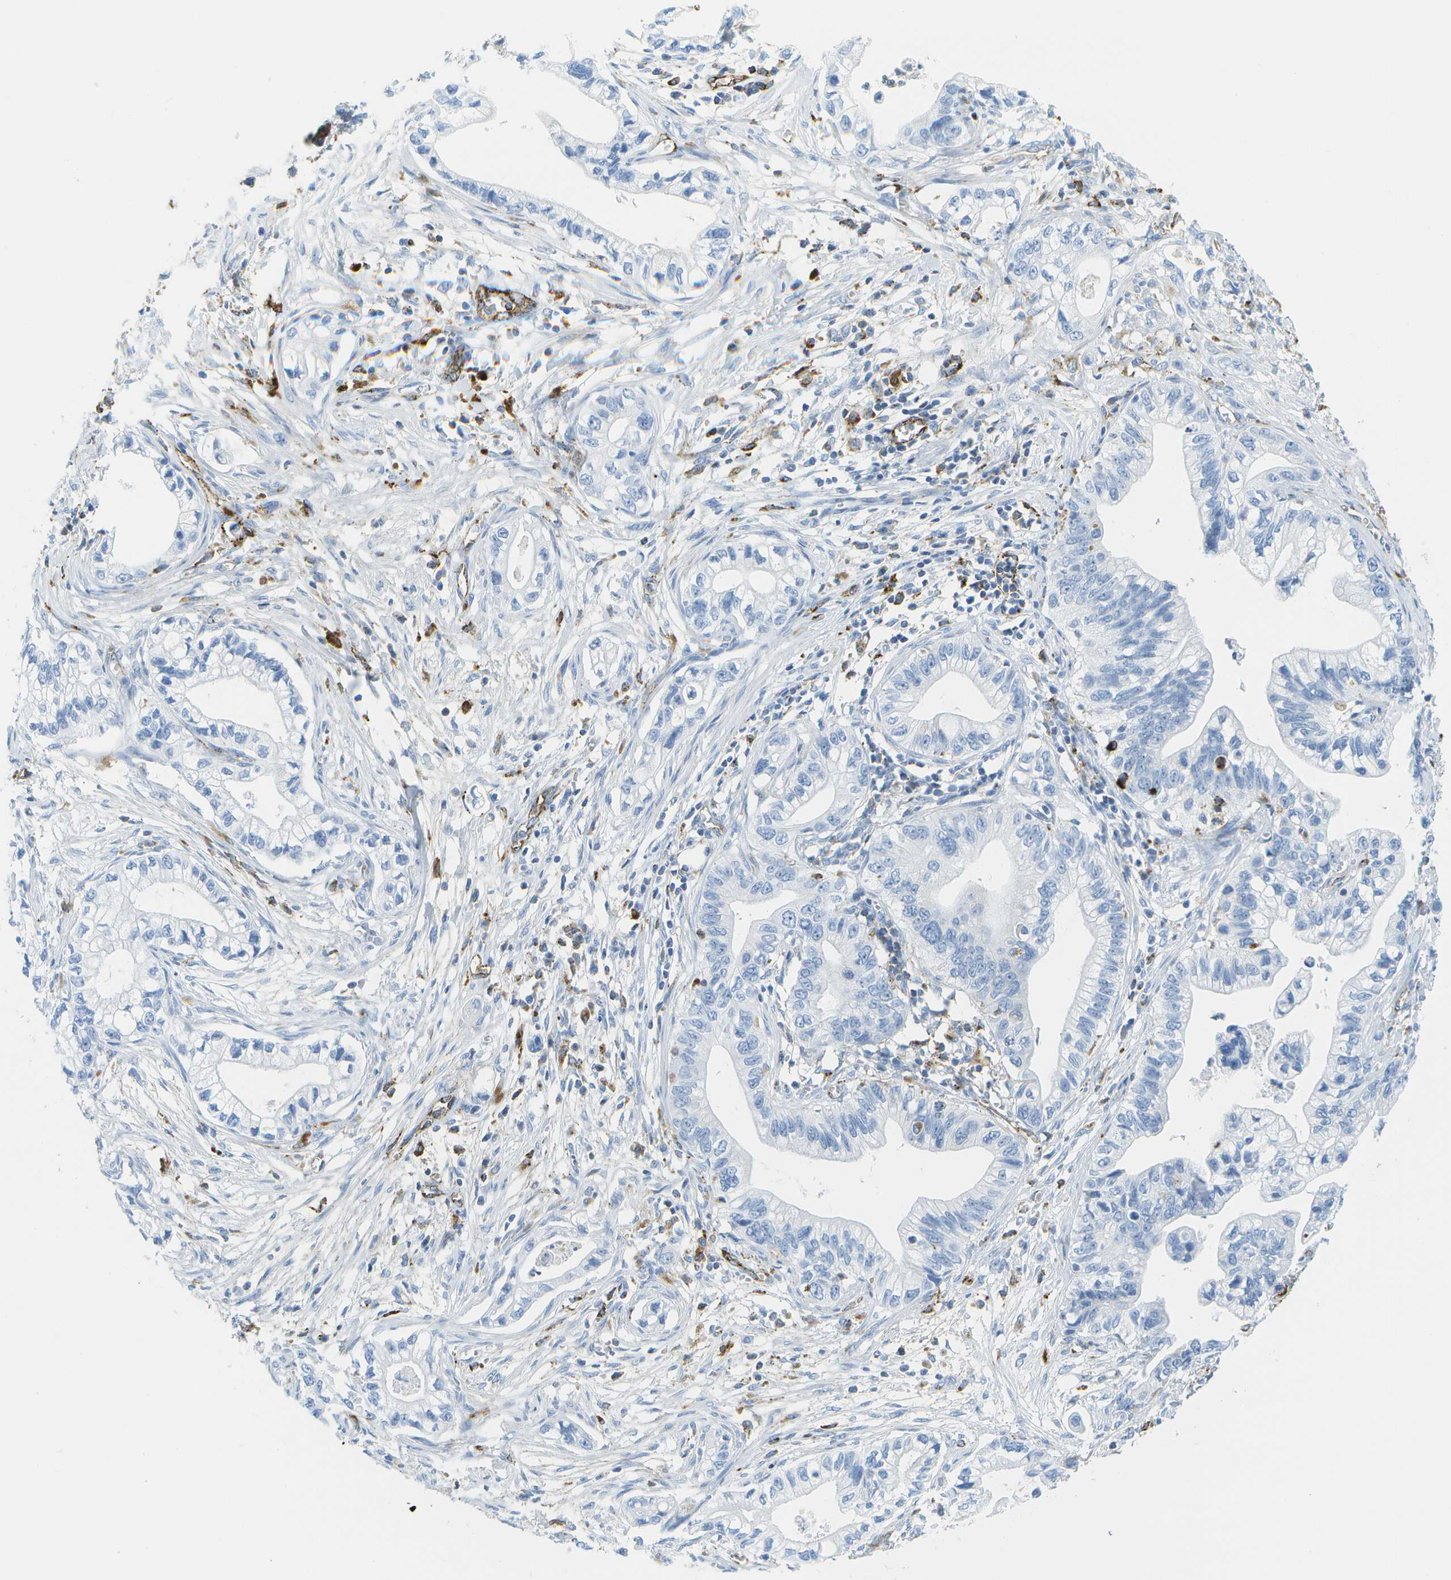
{"staining": {"intensity": "negative", "quantity": "none", "location": "none"}, "tissue": "pancreatic cancer", "cell_type": "Tumor cells", "image_type": "cancer", "snomed": [{"axis": "morphology", "description": "Adenocarcinoma, NOS"}, {"axis": "topography", "description": "Pancreas"}], "caption": "The image displays no staining of tumor cells in pancreatic cancer (adenocarcinoma).", "gene": "PRCP", "patient": {"sex": "male", "age": 56}}